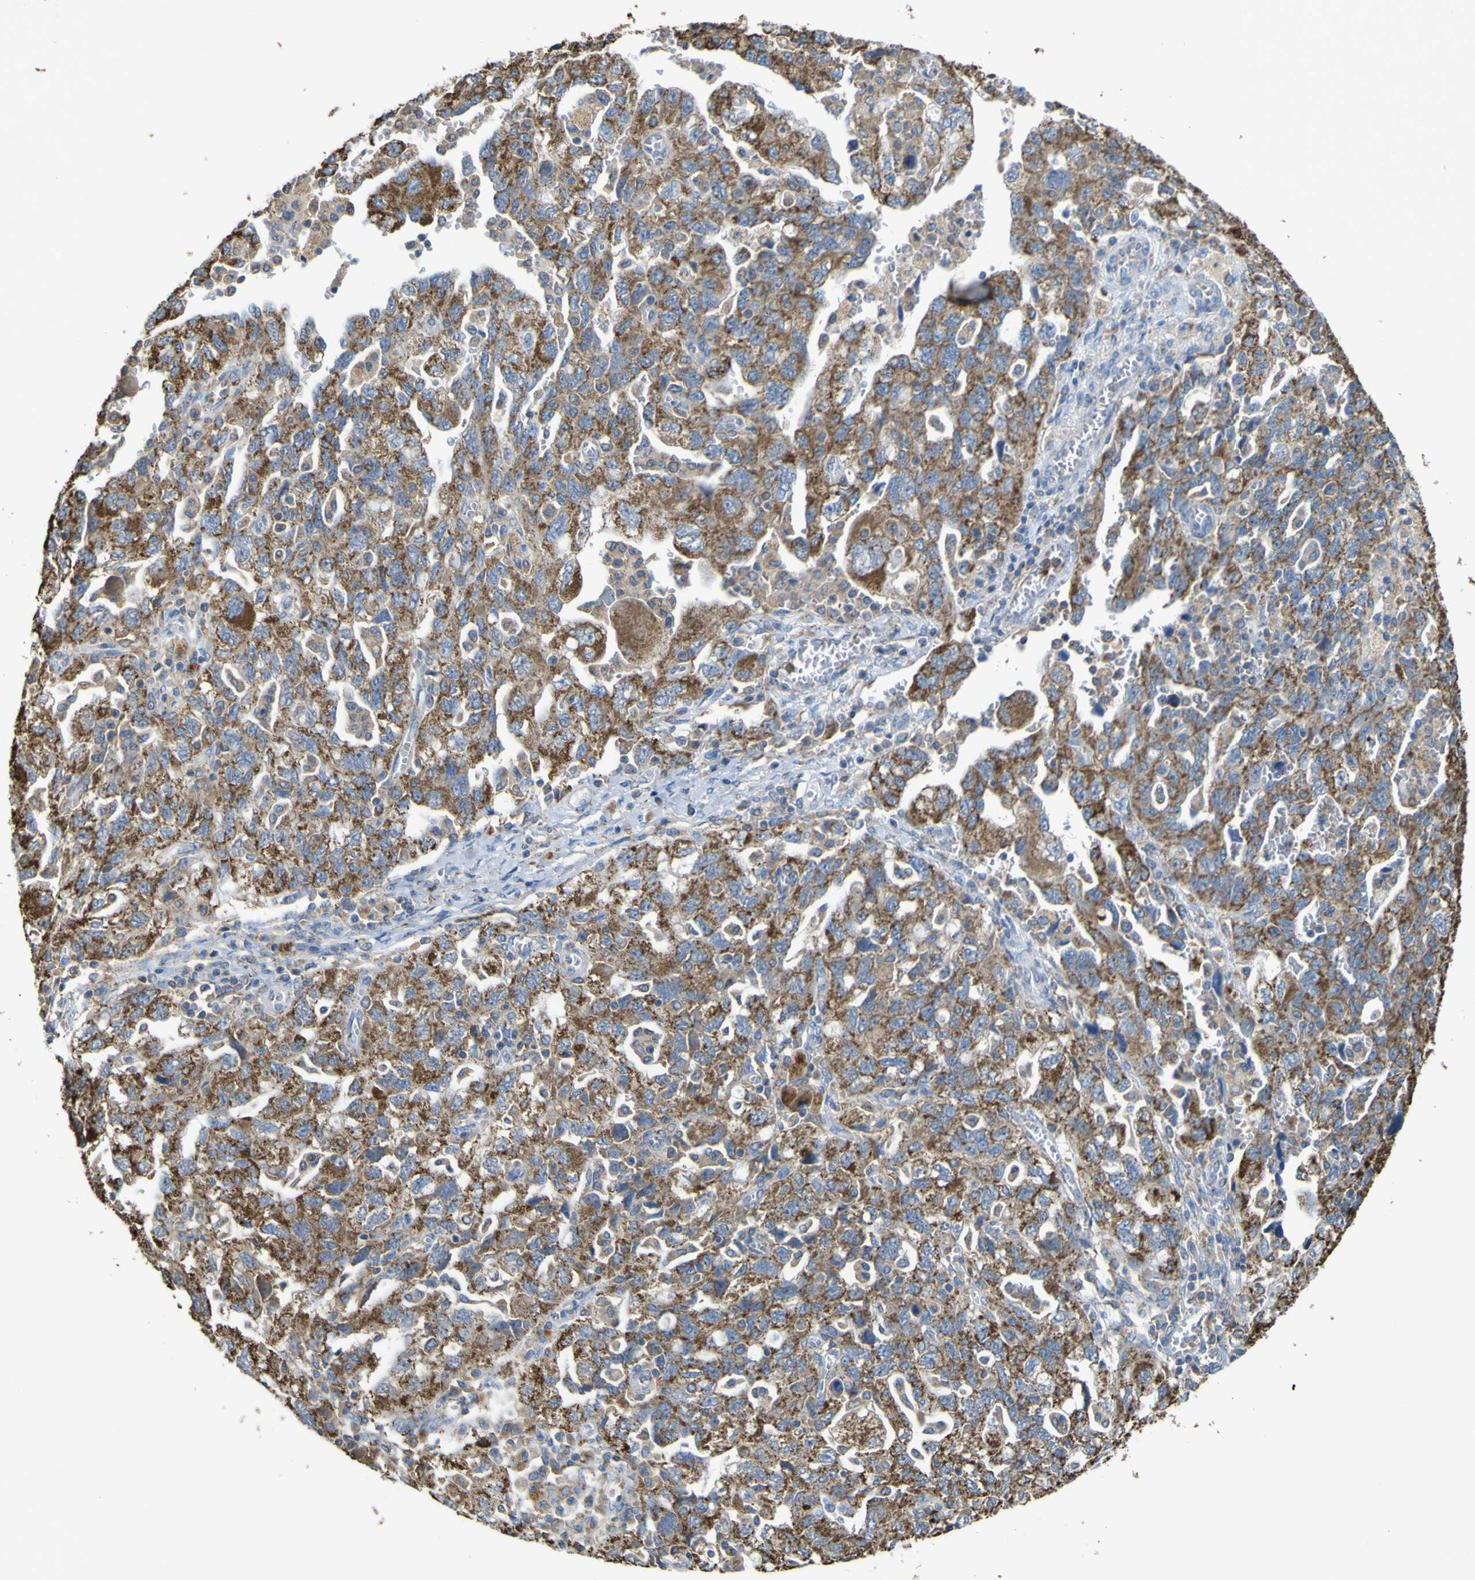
{"staining": {"intensity": "strong", "quantity": ">75%", "location": "cytoplasmic/membranous"}, "tissue": "ovarian cancer", "cell_type": "Tumor cells", "image_type": "cancer", "snomed": [{"axis": "morphology", "description": "Carcinoma, NOS"}, {"axis": "morphology", "description": "Cystadenocarcinoma, serous, NOS"}, {"axis": "topography", "description": "Ovary"}], "caption": "Tumor cells display strong cytoplasmic/membranous expression in about >75% of cells in ovarian cancer (carcinoma).", "gene": "ACSL3", "patient": {"sex": "female", "age": 69}}